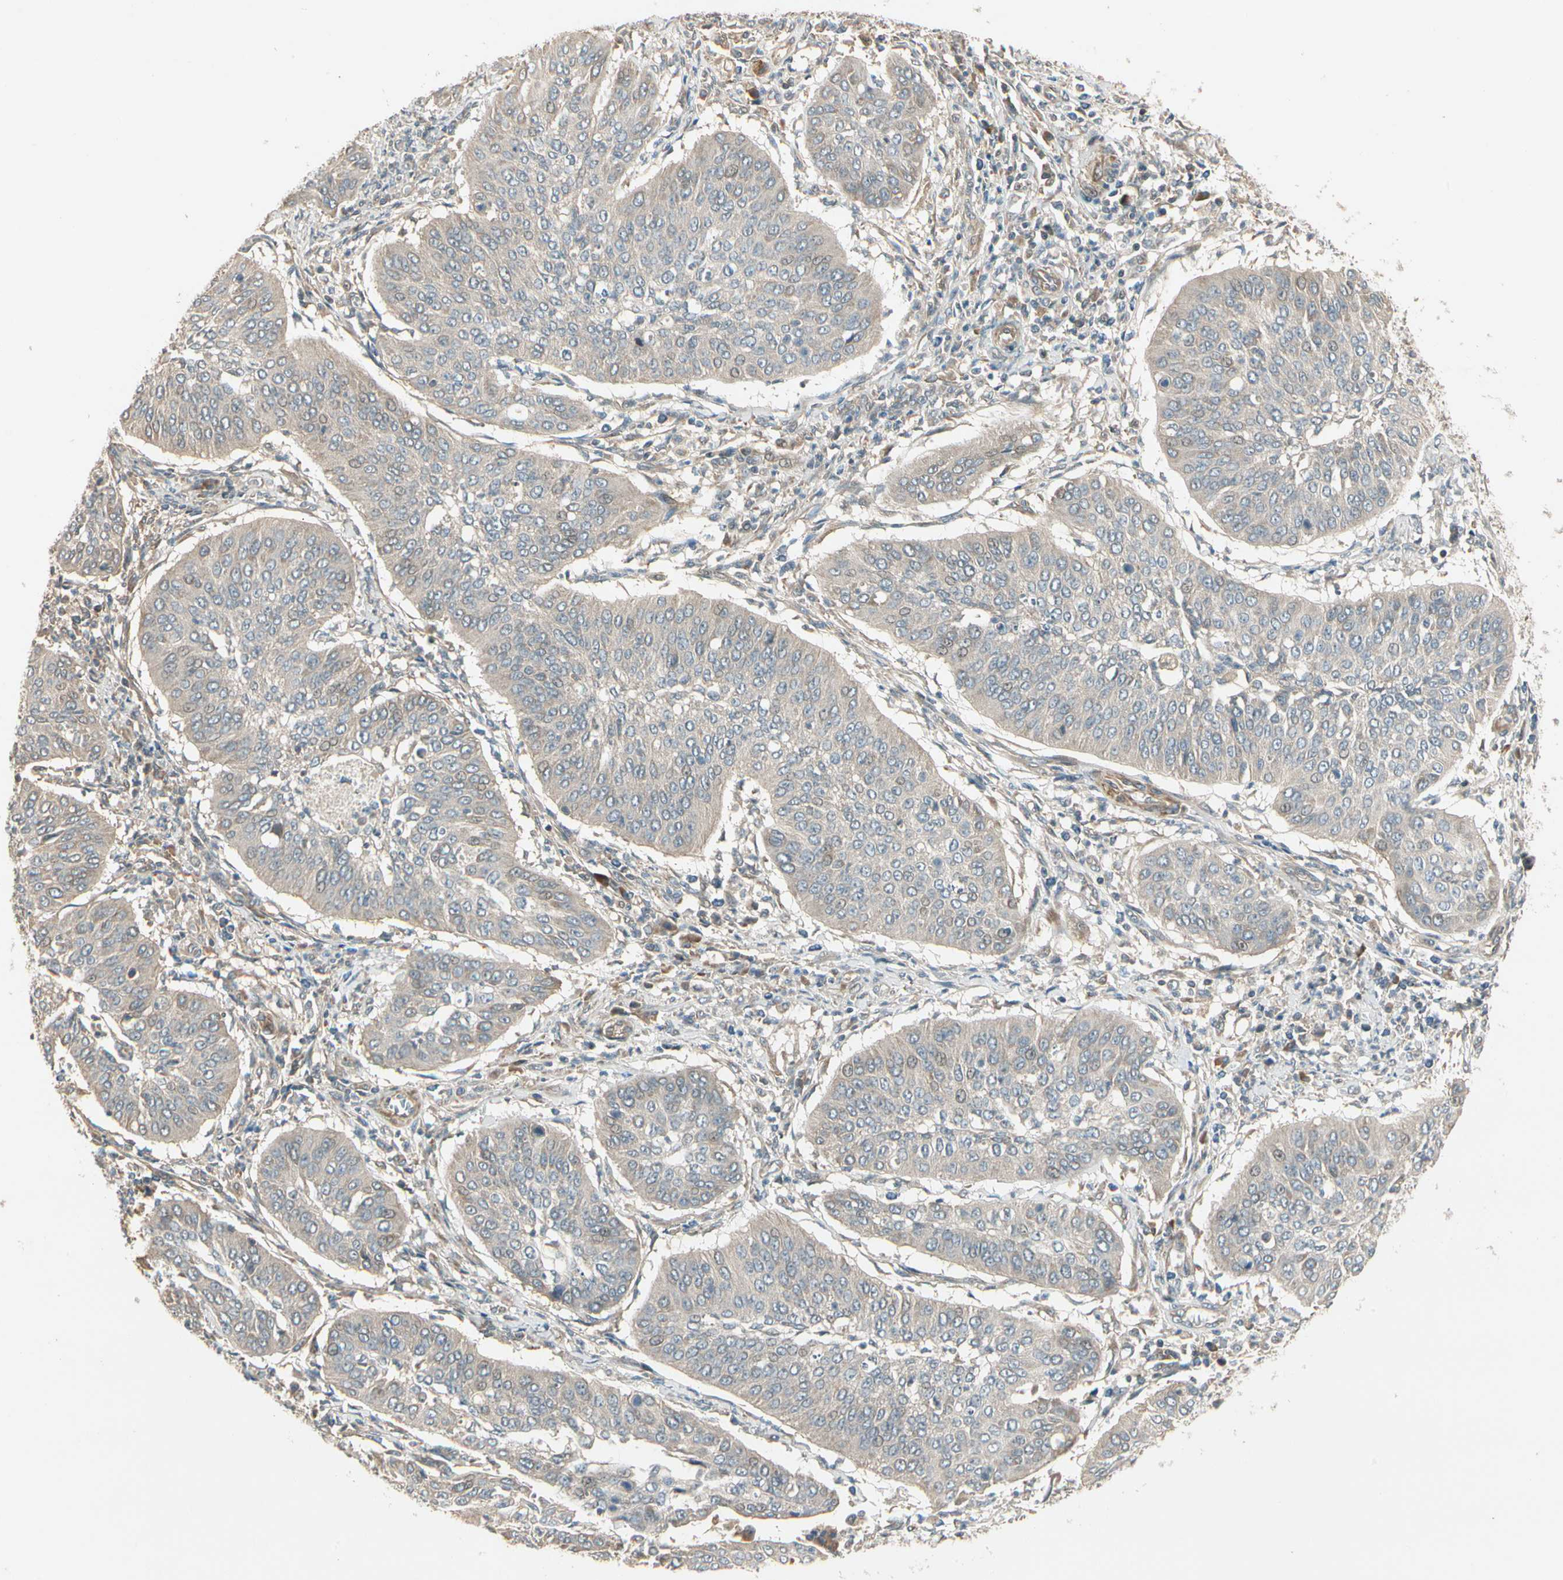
{"staining": {"intensity": "weak", "quantity": "<25%", "location": "cytoplasmic/membranous"}, "tissue": "cervical cancer", "cell_type": "Tumor cells", "image_type": "cancer", "snomed": [{"axis": "morphology", "description": "Normal tissue, NOS"}, {"axis": "morphology", "description": "Squamous cell carcinoma, NOS"}, {"axis": "topography", "description": "Cervix"}], "caption": "Tumor cells are negative for brown protein staining in cervical cancer (squamous cell carcinoma).", "gene": "ACVR1", "patient": {"sex": "female", "age": 39}}